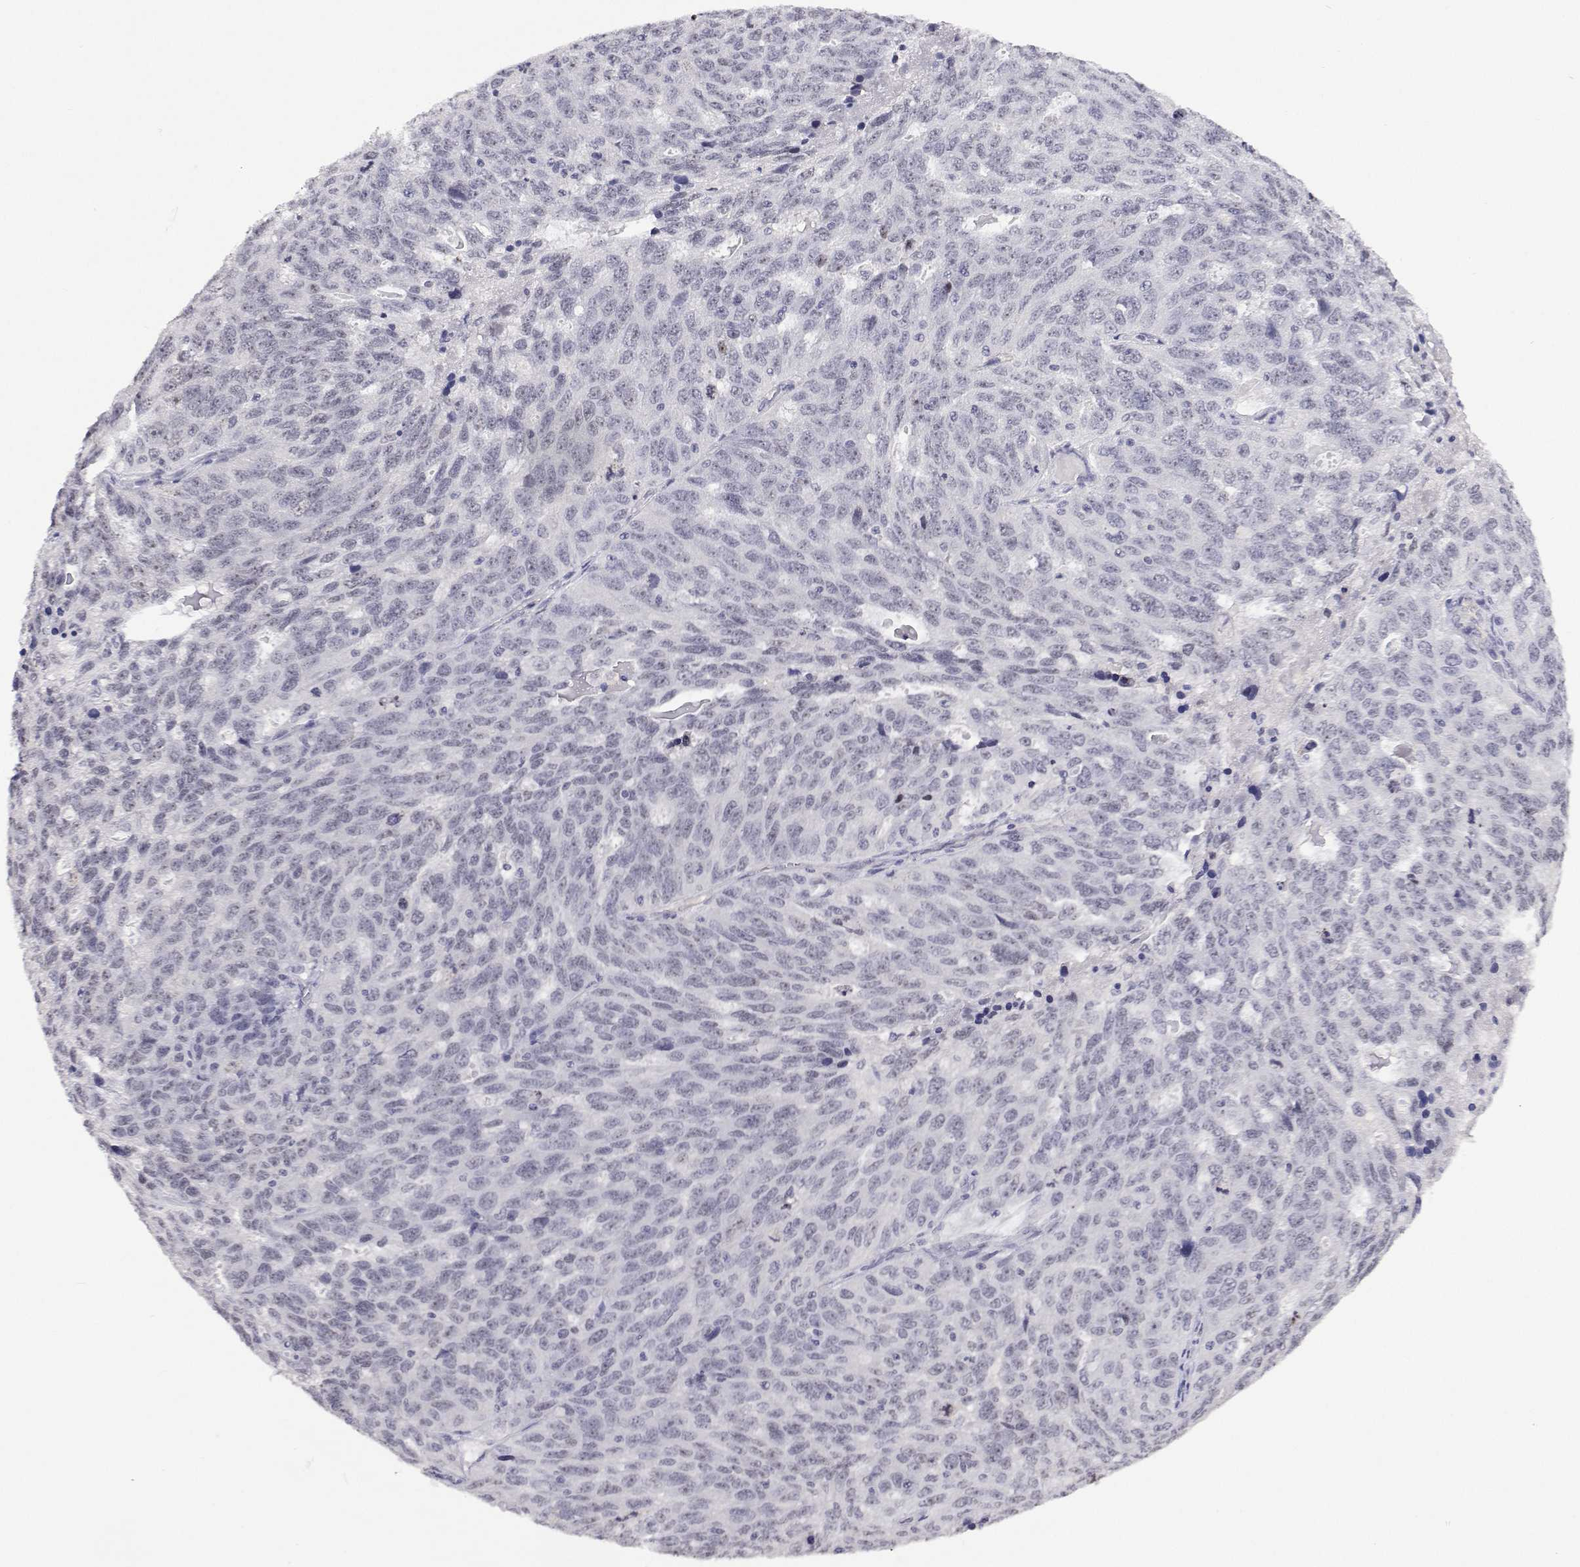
{"staining": {"intensity": "negative", "quantity": "none", "location": "none"}, "tissue": "ovarian cancer", "cell_type": "Tumor cells", "image_type": "cancer", "snomed": [{"axis": "morphology", "description": "Cystadenocarcinoma, serous, NOS"}, {"axis": "topography", "description": "Ovary"}], "caption": "Micrograph shows no protein positivity in tumor cells of ovarian cancer (serous cystadenocarcinoma) tissue. (Stains: DAB IHC with hematoxylin counter stain, Microscopy: brightfield microscopy at high magnification).", "gene": "NHP2", "patient": {"sex": "female", "age": 71}}